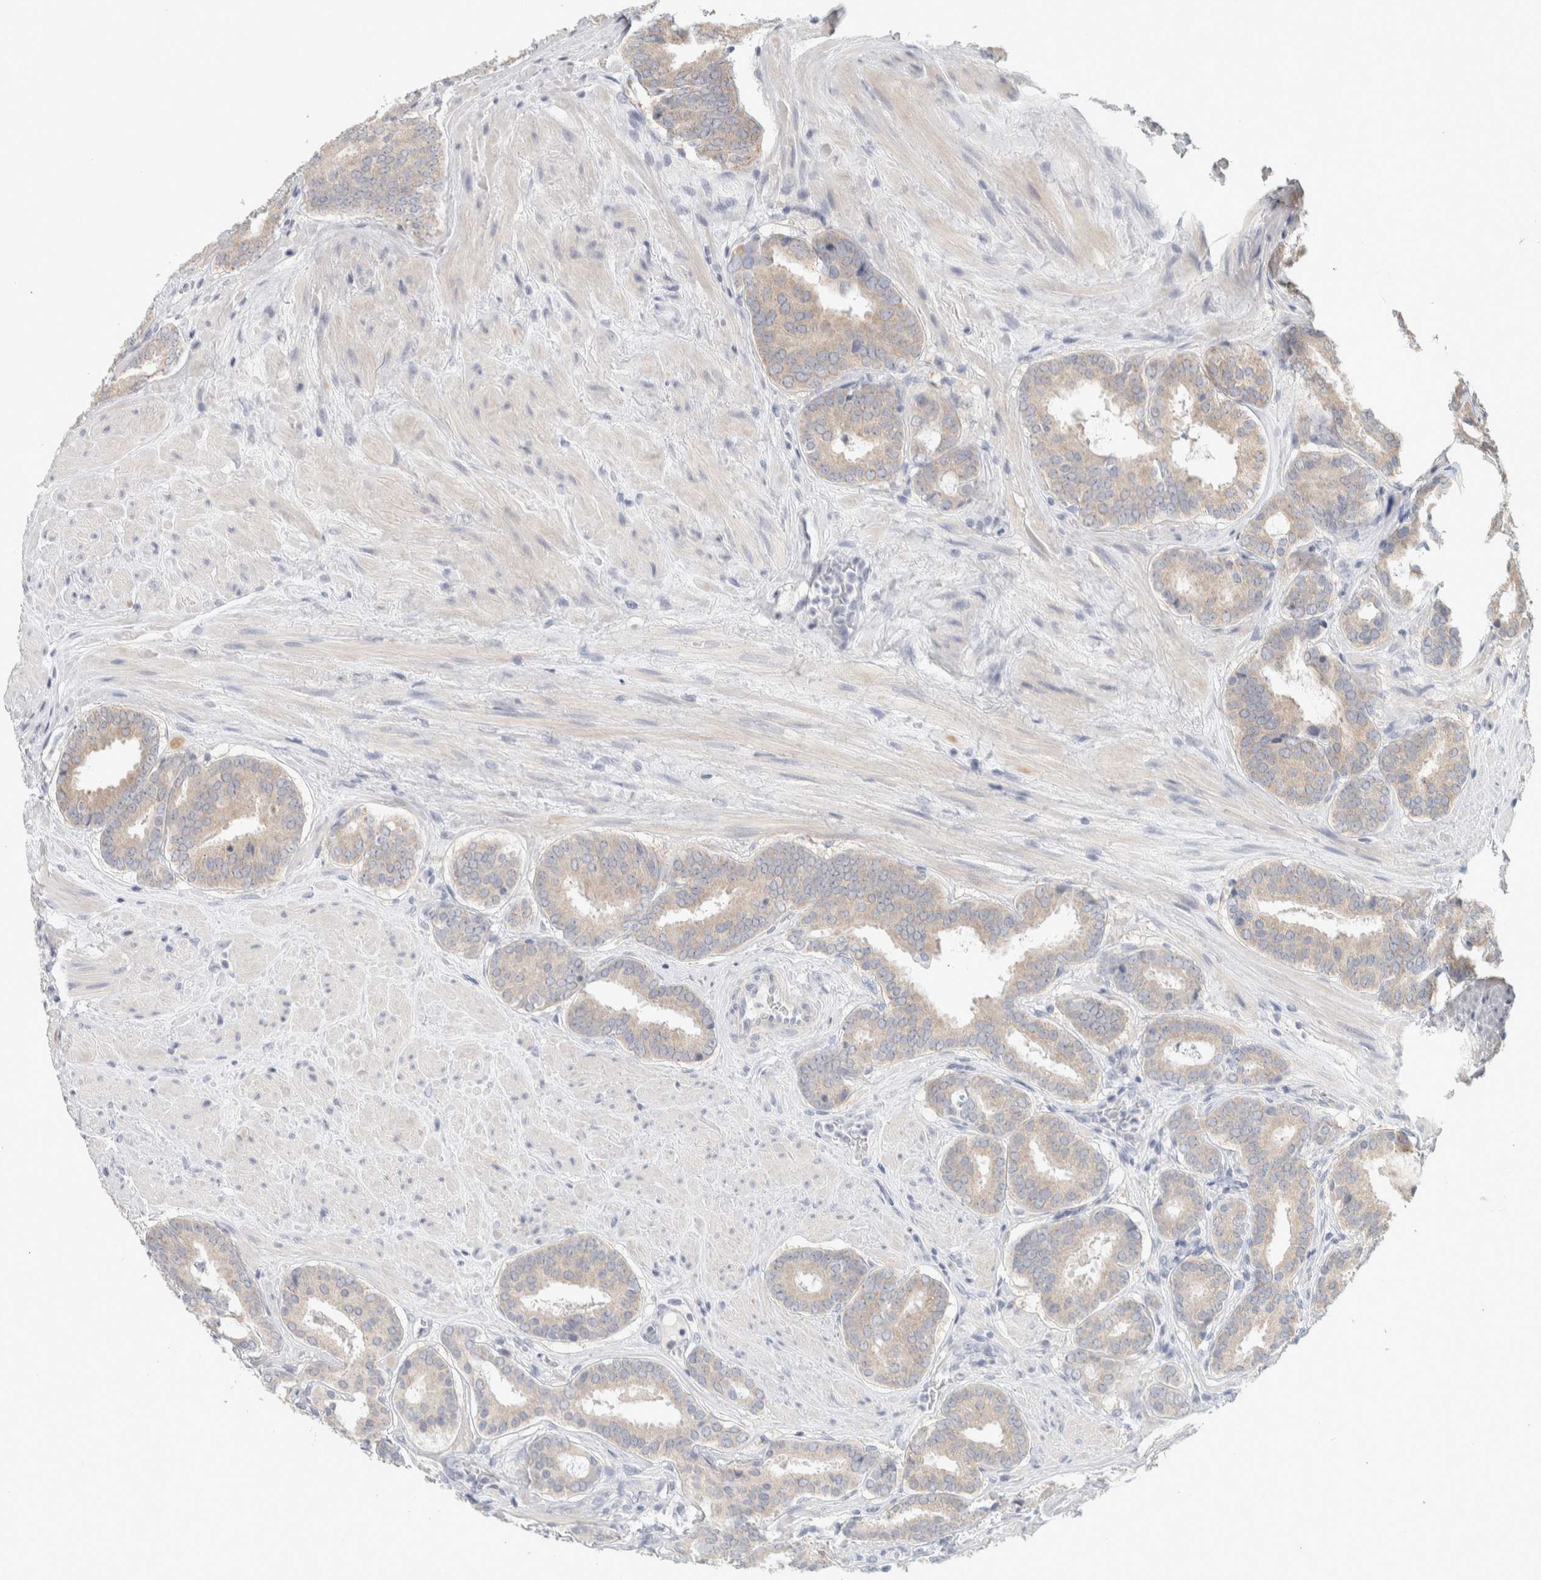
{"staining": {"intensity": "weak", "quantity": ">75%", "location": "cytoplasmic/membranous"}, "tissue": "prostate cancer", "cell_type": "Tumor cells", "image_type": "cancer", "snomed": [{"axis": "morphology", "description": "Adenocarcinoma, Low grade"}, {"axis": "topography", "description": "Prostate"}], "caption": "The photomicrograph demonstrates a brown stain indicating the presence of a protein in the cytoplasmic/membranous of tumor cells in adenocarcinoma (low-grade) (prostate).", "gene": "DCXR", "patient": {"sex": "male", "age": 69}}